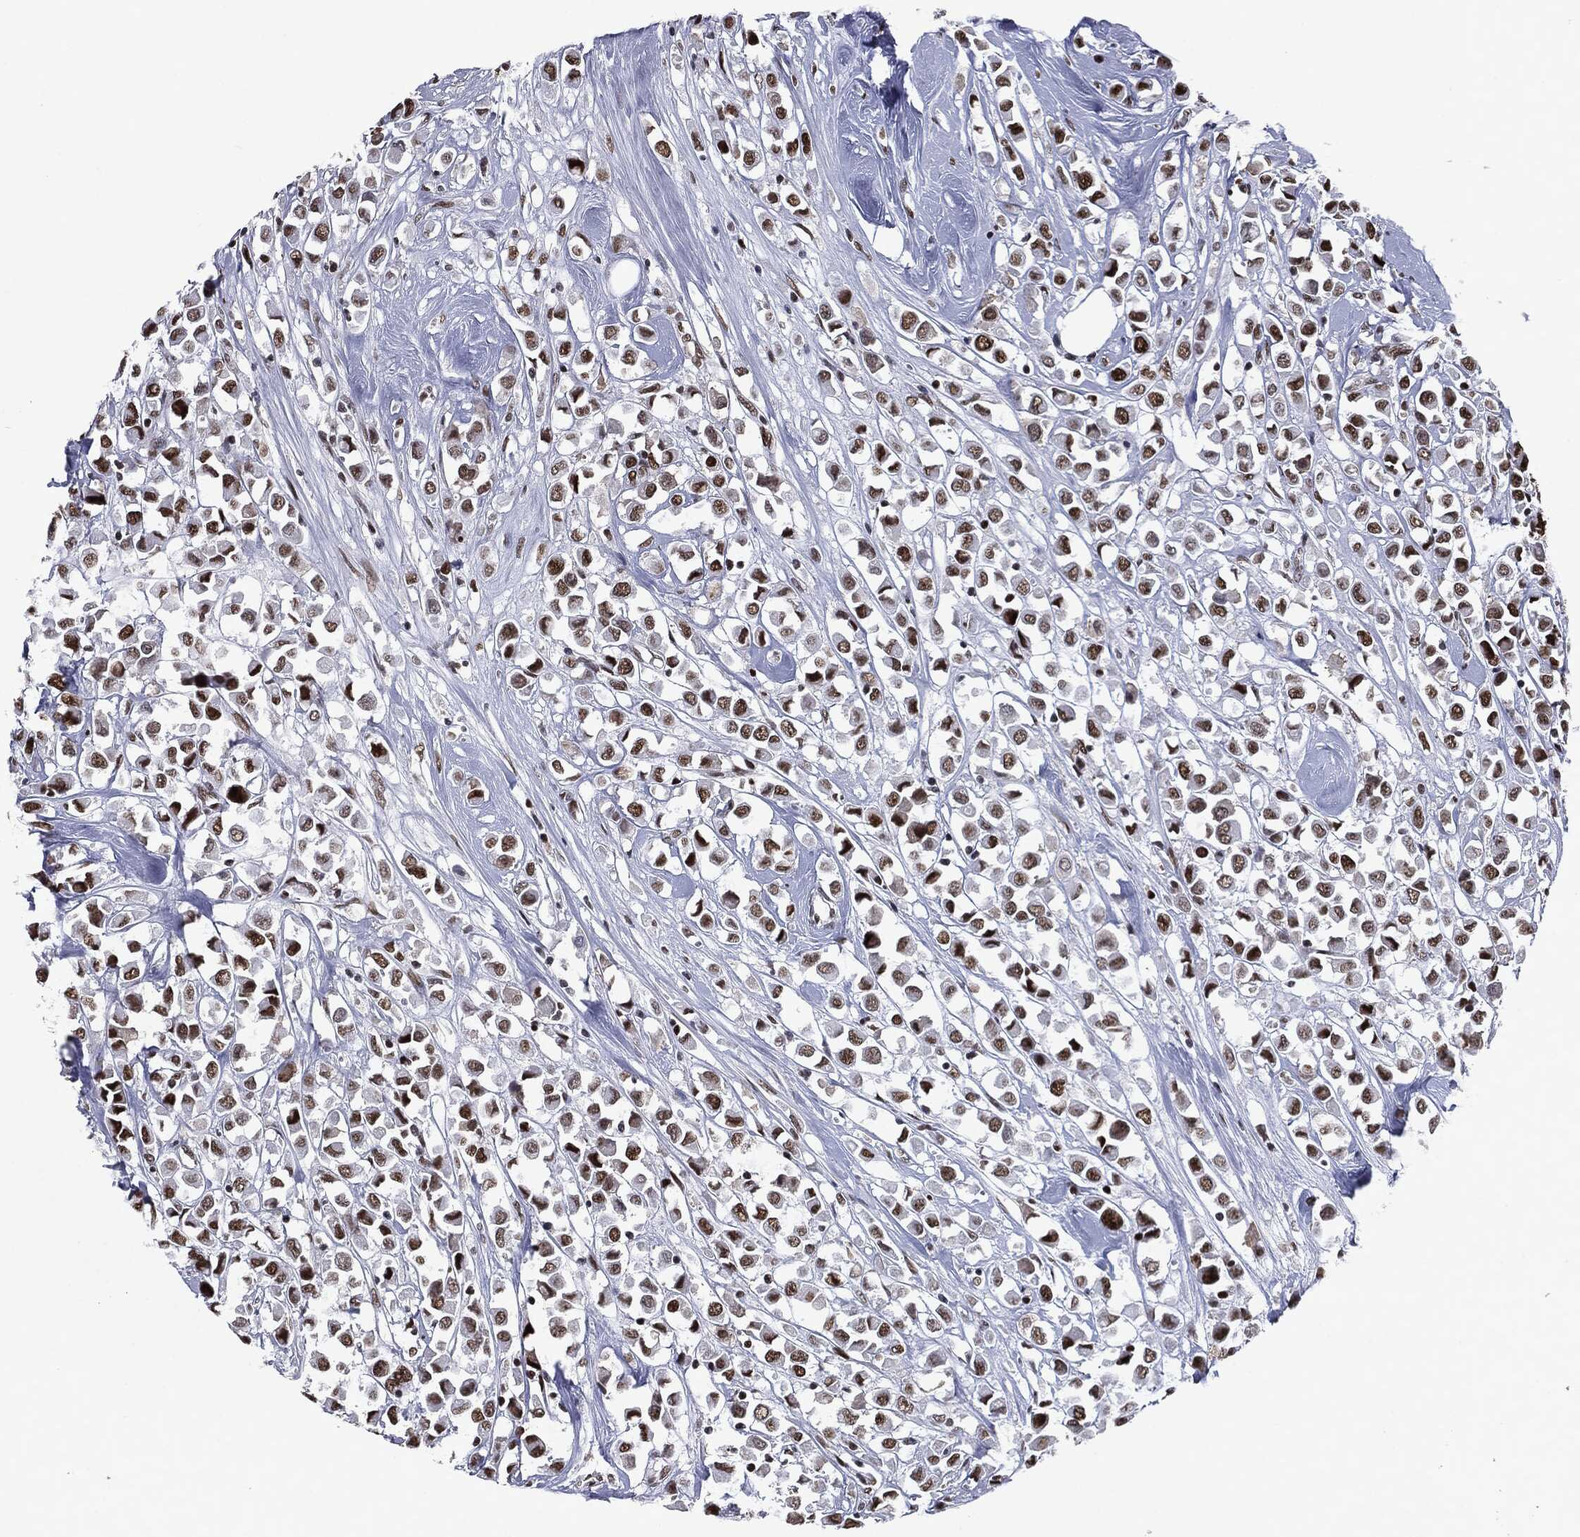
{"staining": {"intensity": "strong", "quantity": "25%-75%", "location": "nuclear"}, "tissue": "breast cancer", "cell_type": "Tumor cells", "image_type": "cancer", "snomed": [{"axis": "morphology", "description": "Duct carcinoma"}, {"axis": "topography", "description": "Breast"}], "caption": "Brown immunohistochemical staining in human breast infiltrating ductal carcinoma displays strong nuclear staining in about 25%-75% of tumor cells.", "gene": "MSH2", "patient": {"sex": "female", "age": 61}}